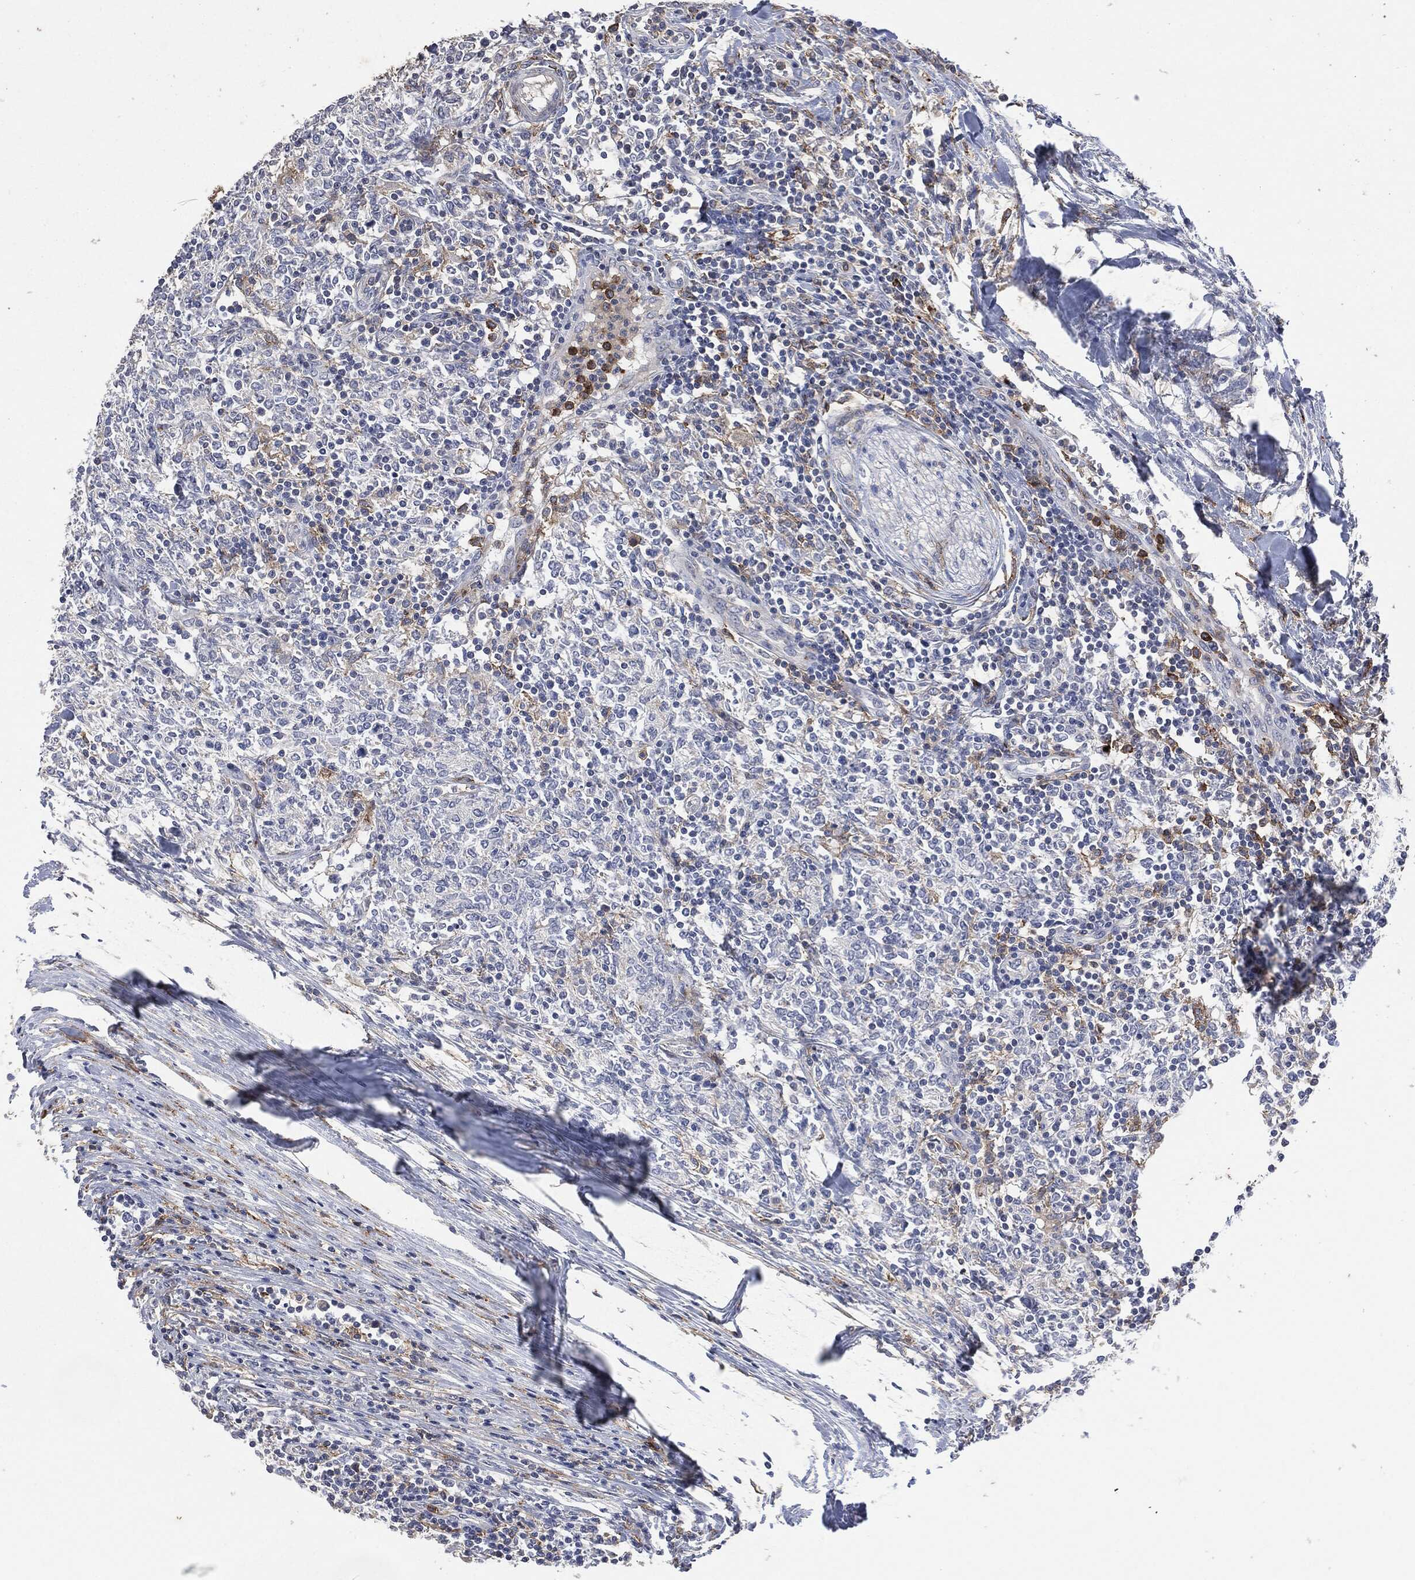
{"staining": {"intensity": "moderate", "quantity": "<25%", "location": "cytoplasmic/membranous"}, "tissue": "lymphoma", "cell_type": "Tumor cells", "image_type": "cancer", "snomed": [{"axis": "morphology", "description": "Malignant lymphoma, non-Hodgkin's type, High grade"}, {"axis": "topography", "description": "Lymph node"}], "caption": "Moderate cytoplasmic/membranous protein positivity is identified in approximately <25% of tumor cells in lymphoma. The staining was performed using DAB to visualize the protein expression in brown, while the nuclei were stained in blue with hematoxylin (Magnification: 20x).", "gene": "CD33", "patient": {"sex": "female", "age": 84}}